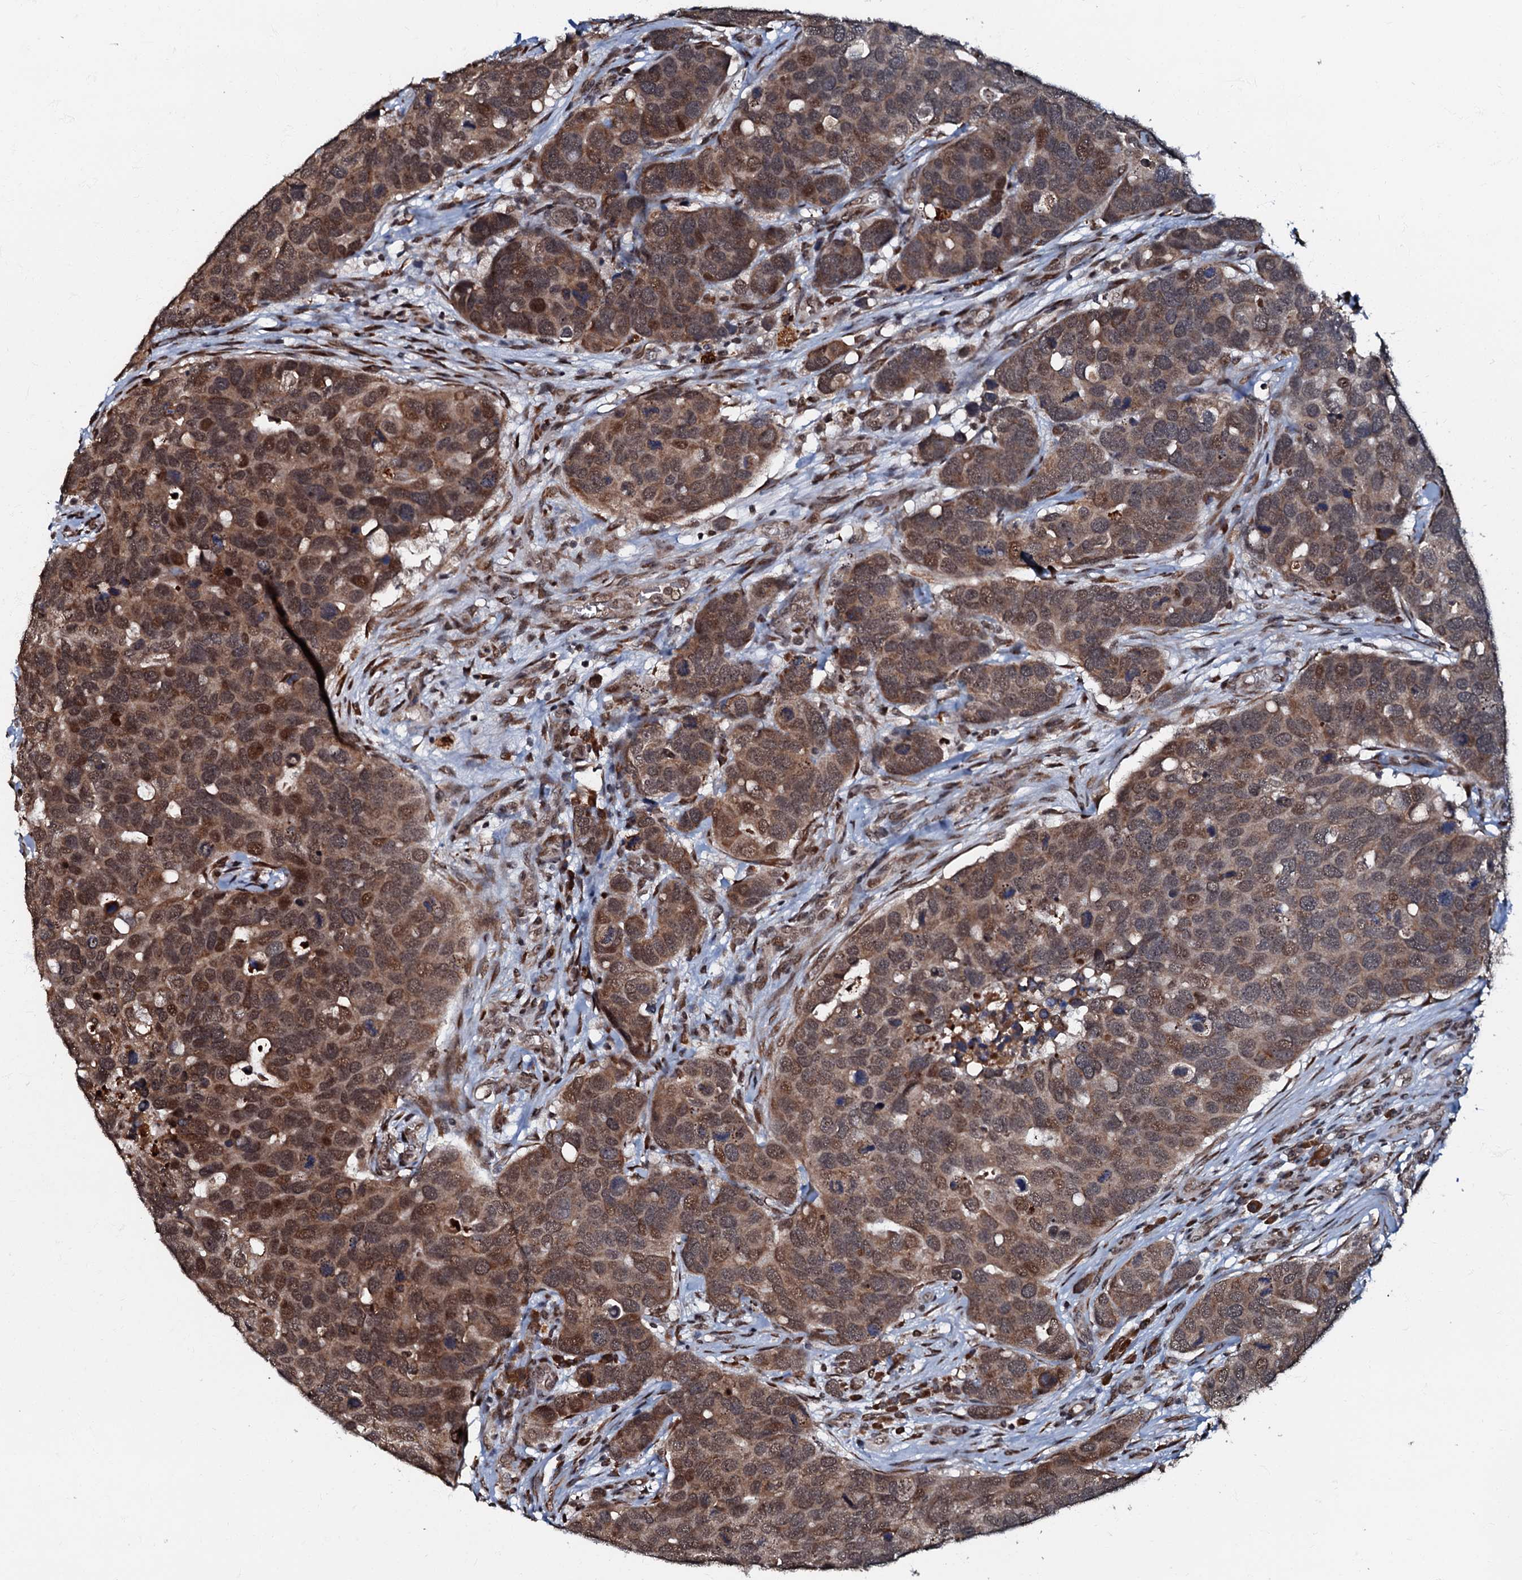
{"staining": {"intensity": "moderate", "quantity": ">75%", "location": "cytoplasmic/membranous,nuclear"}, "tissue": "breast cancer", "cell_type": "Tumor cells", "image_type": "cancer", "snomed": [{"axis": "morphology", "description": "Duct carcinoma"}, {"axis": "topography", "description": "Breast"}], "caption": "Immunohistochemical staining of breast invasive ductal carcinoma shows medium levels of moderate cytoplasmic/membranous and nuclear protein staining in about >75% of tumor cells. The protein of interest is stained brown, and the nuclei are stained in blue (DAB IHC with brightfield microscopy, high magnification).", "gene": "C18orf32", "patient": {"sex": "female", "age": 83}}